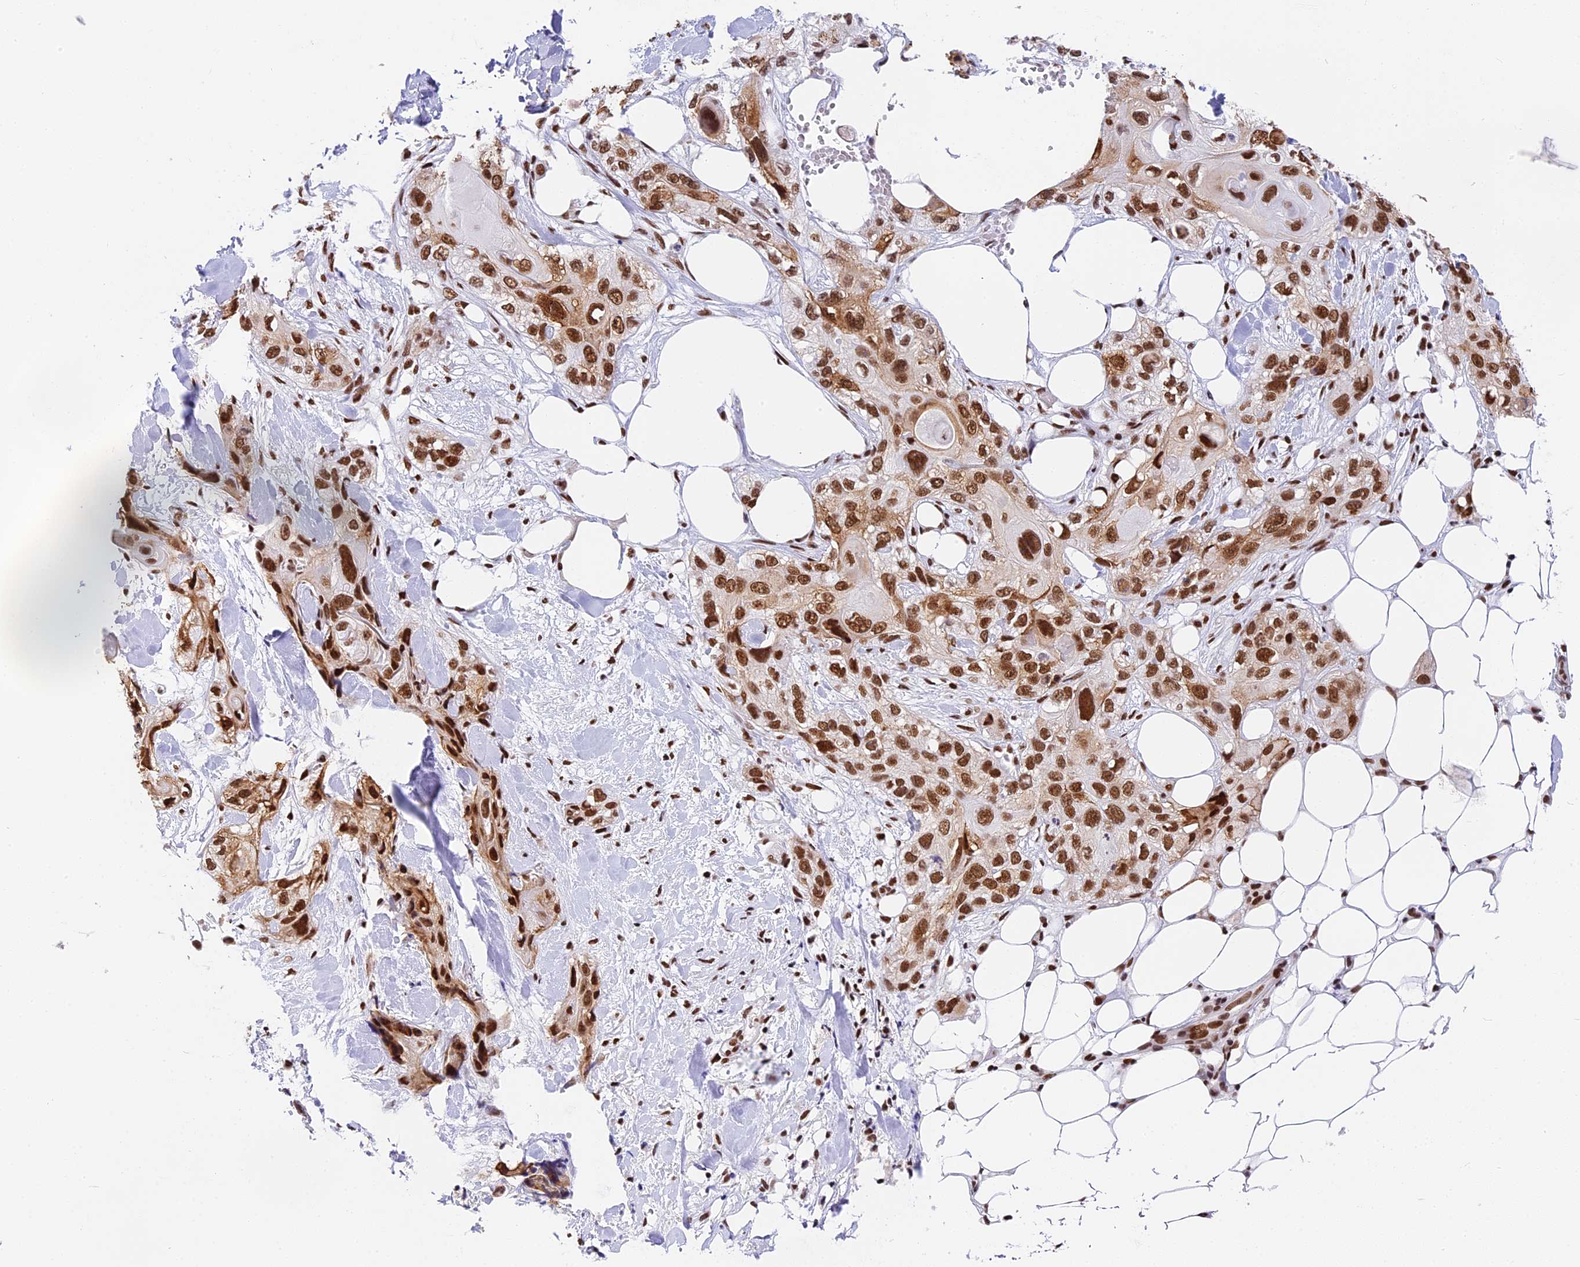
{"staining": {"intensity": "strong", "quantity": ">75%", "location": "nuclear"}, "tissue": "skin cancer", "cell_type": "Tumor cells", "image_type": "cancer", "snomed": [{"axis": "morphology", "description": "Normal tissue, NOS"}, {"axis": "morphology", "description": "Squamous cell carcinoma, NOS"}, {"axis": "topography", "description": "Skin"}], "caption": "A brown stain highlights strong nuclear positivity of a protein in skin cancer tumor cells.", "gene": "SBNO1", "patient": {"sex": "male", "age": 72}}